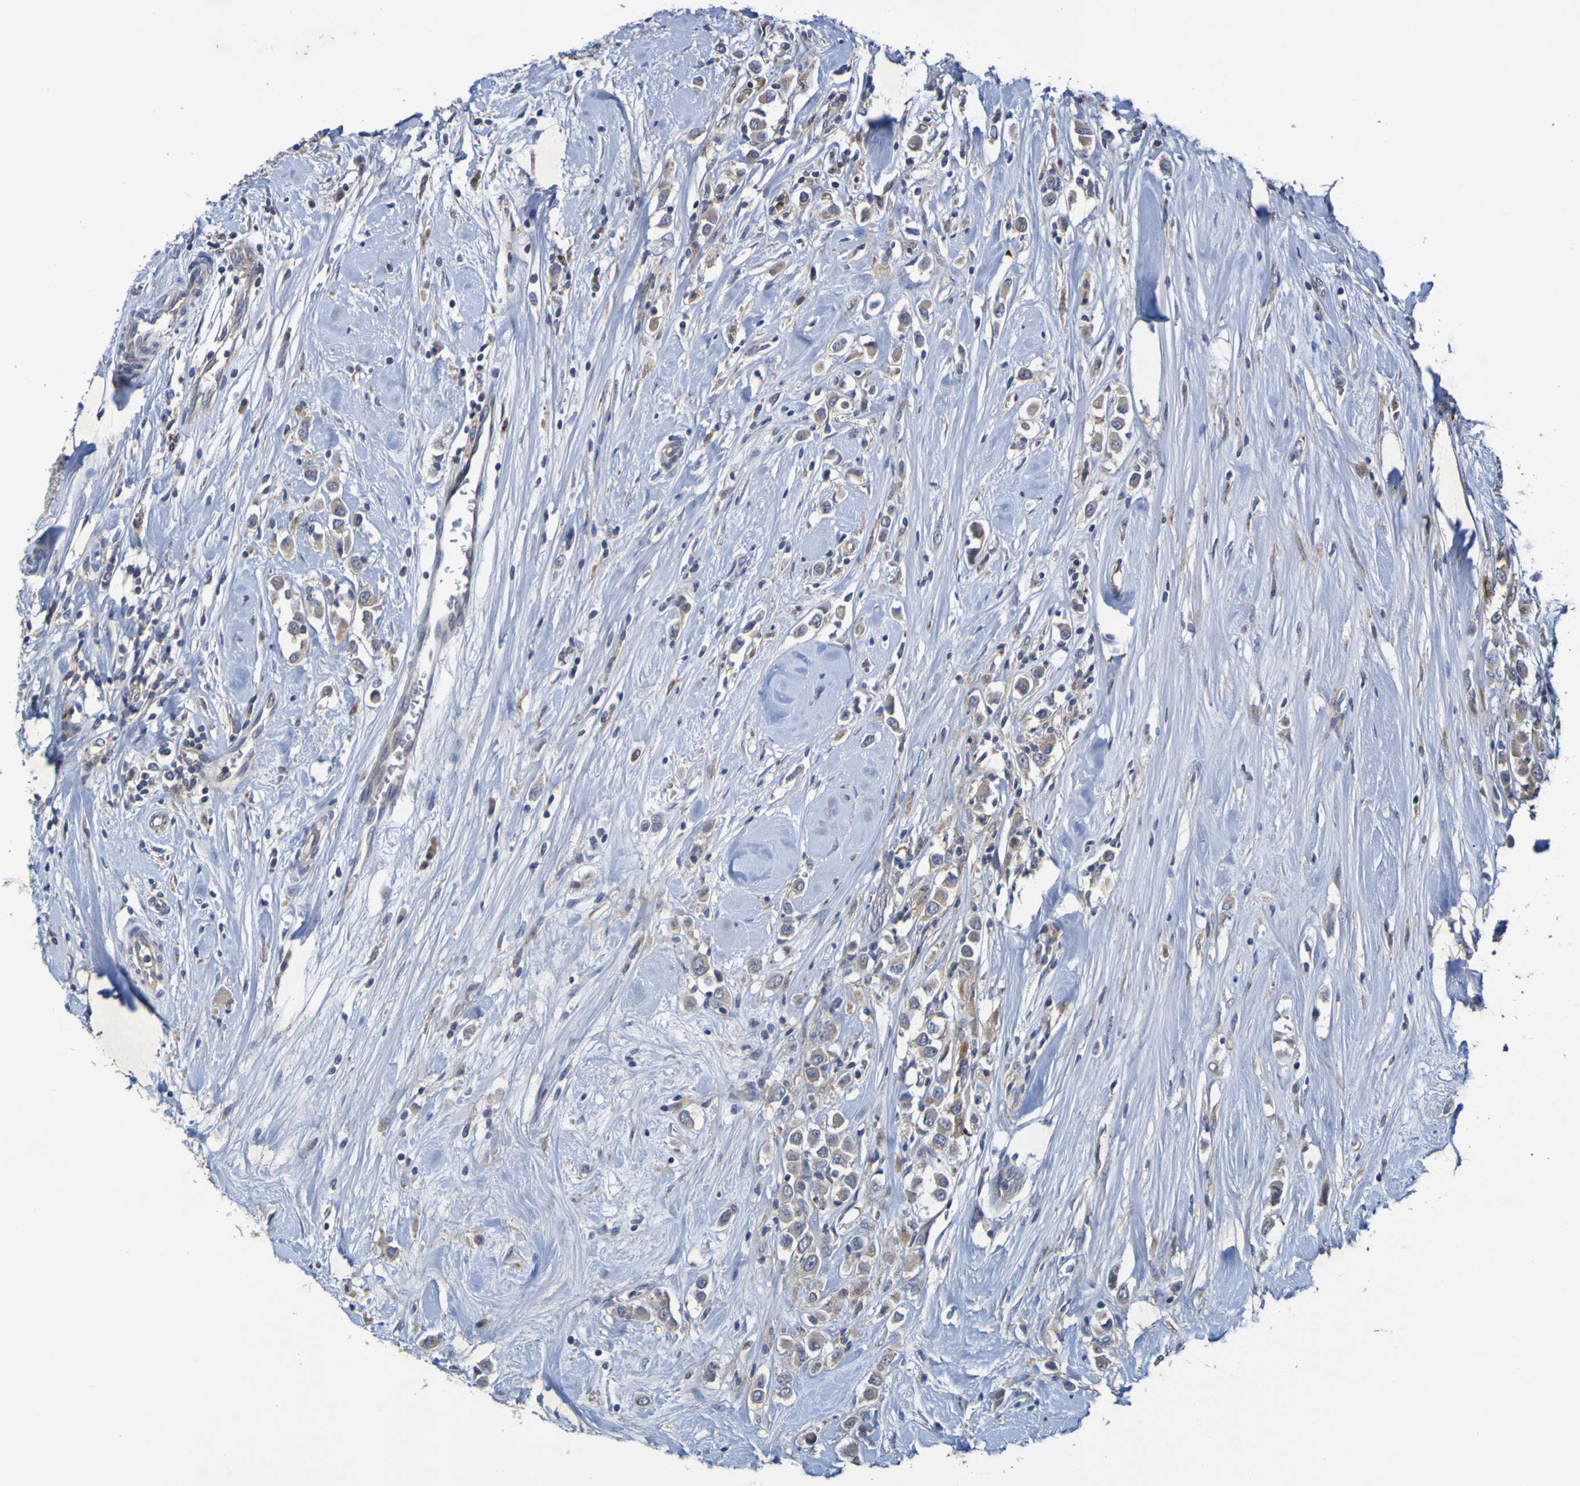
{"staining": {"intensity": "weak", "quantity": ">75%", "location": "cytoplasmic/membranous"}, "tissue": "breast cancer", "cell_type": "Tumor cells", "image_type": "cancer", "snomed": [{"axis": "morphology", "description": "Duct carcinoma"}, {"axis": "topography", "description": "Breast"}], "caption": "DAB immunohistochemical staining of human breast cancer (infiltrating ductal carcinoma) shows weak cytoplasmic/membranous protein positivity in about >75% of tumor cells.", "gene": "SDK1", "patient": {"sex": "female", "age": 61}}